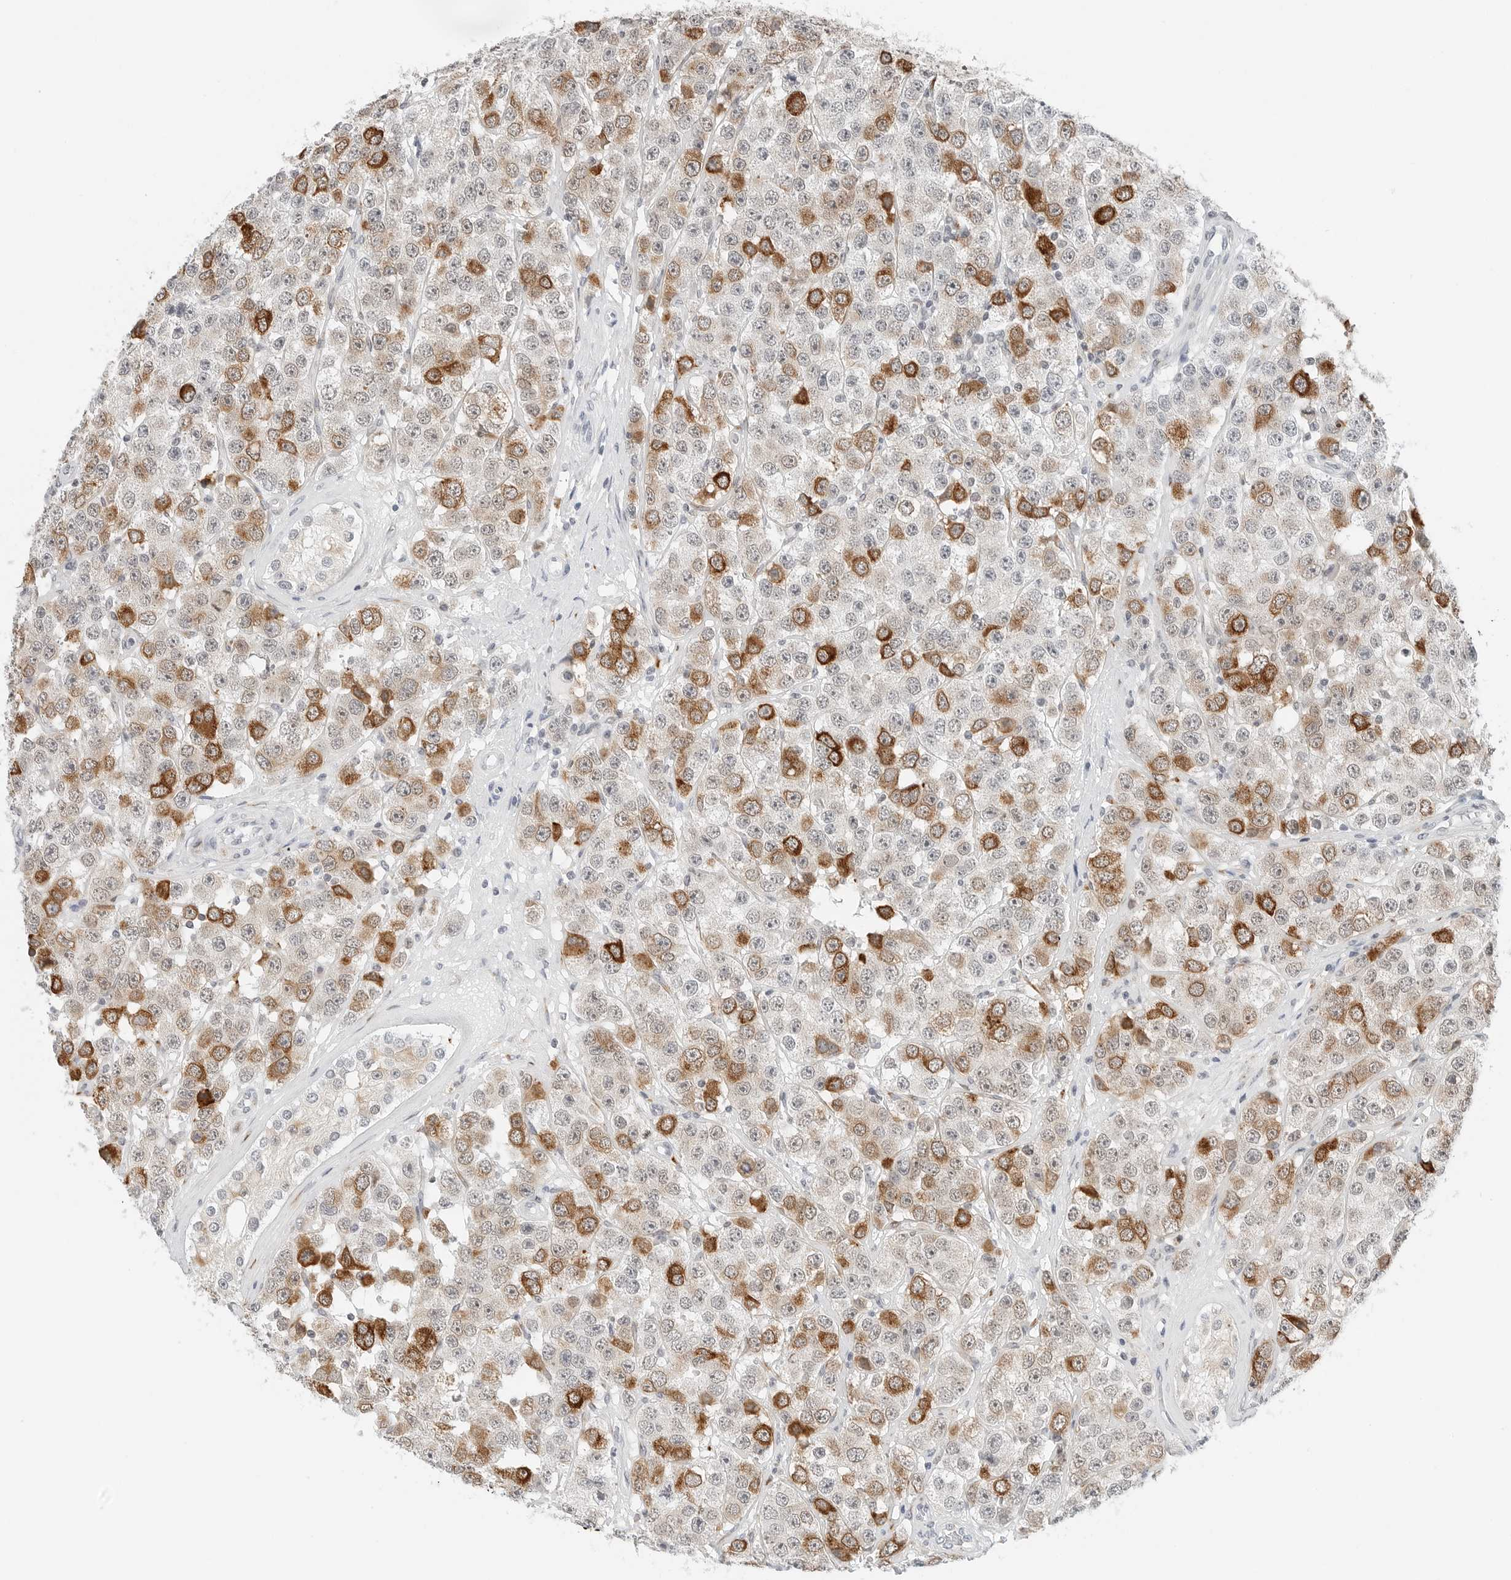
{"staining": {"intensity": "strong", "quantity": "<25%", "location": "cytoplasmic/membranous"}, "tissue": "testis cancer", "cell_type": "Tumor cells", "image_type": "cancer", "snomed": [{"axis": "morphology", "description": "Seminoma, NOS"}, {"axis": "topography", "description": "Testis"}], "caption": "Immunohistochemistry photomicrograph of testis cancer stained for a protein (brown), which shows medium levels of strong cytoplasmic/membranous positivity in approximately <25% of tumor cells.", "gene": "P4HA2", "patient": {"sex": "male", "age": 28}}